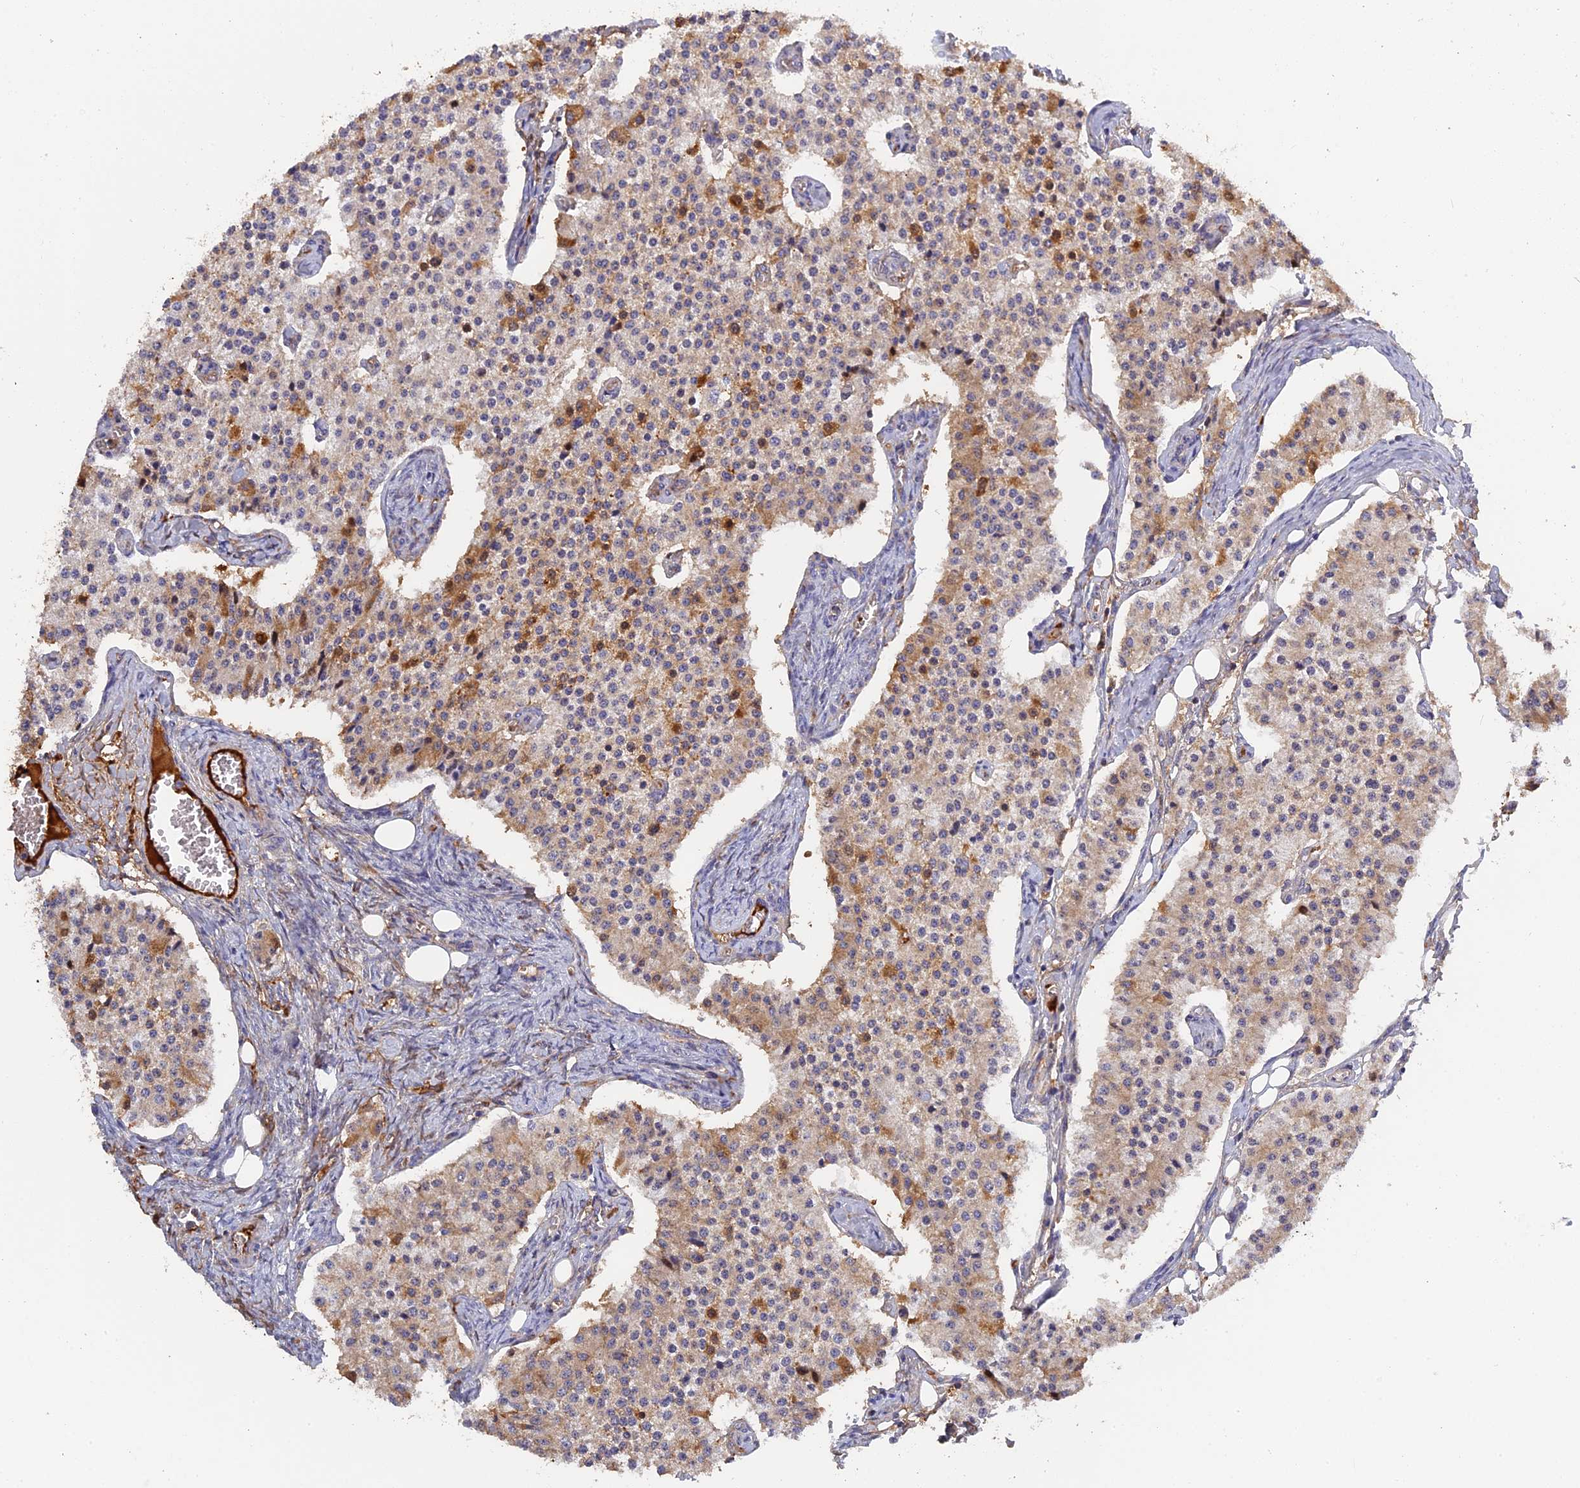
{"staining": {"intensity": "moderate", "quantity": "<25%", "location": "cytoplasmic/membranous"}, "tissue": "carcinoid", "cell_type": "Tumor cells", "image_type": "cancer", "snomed": [{"axis": "morphology", "description": "Carcinoid, malignant, NOS"}, {"axis": "topography", "description": "Colon"}], "caption": "A brown stain shows moderate cytoplasmic/membranous expression of a protein in malignant carcinoid tumor cells.", "gene": "PZP", "patient": {"sex": "female", "age": 52}}